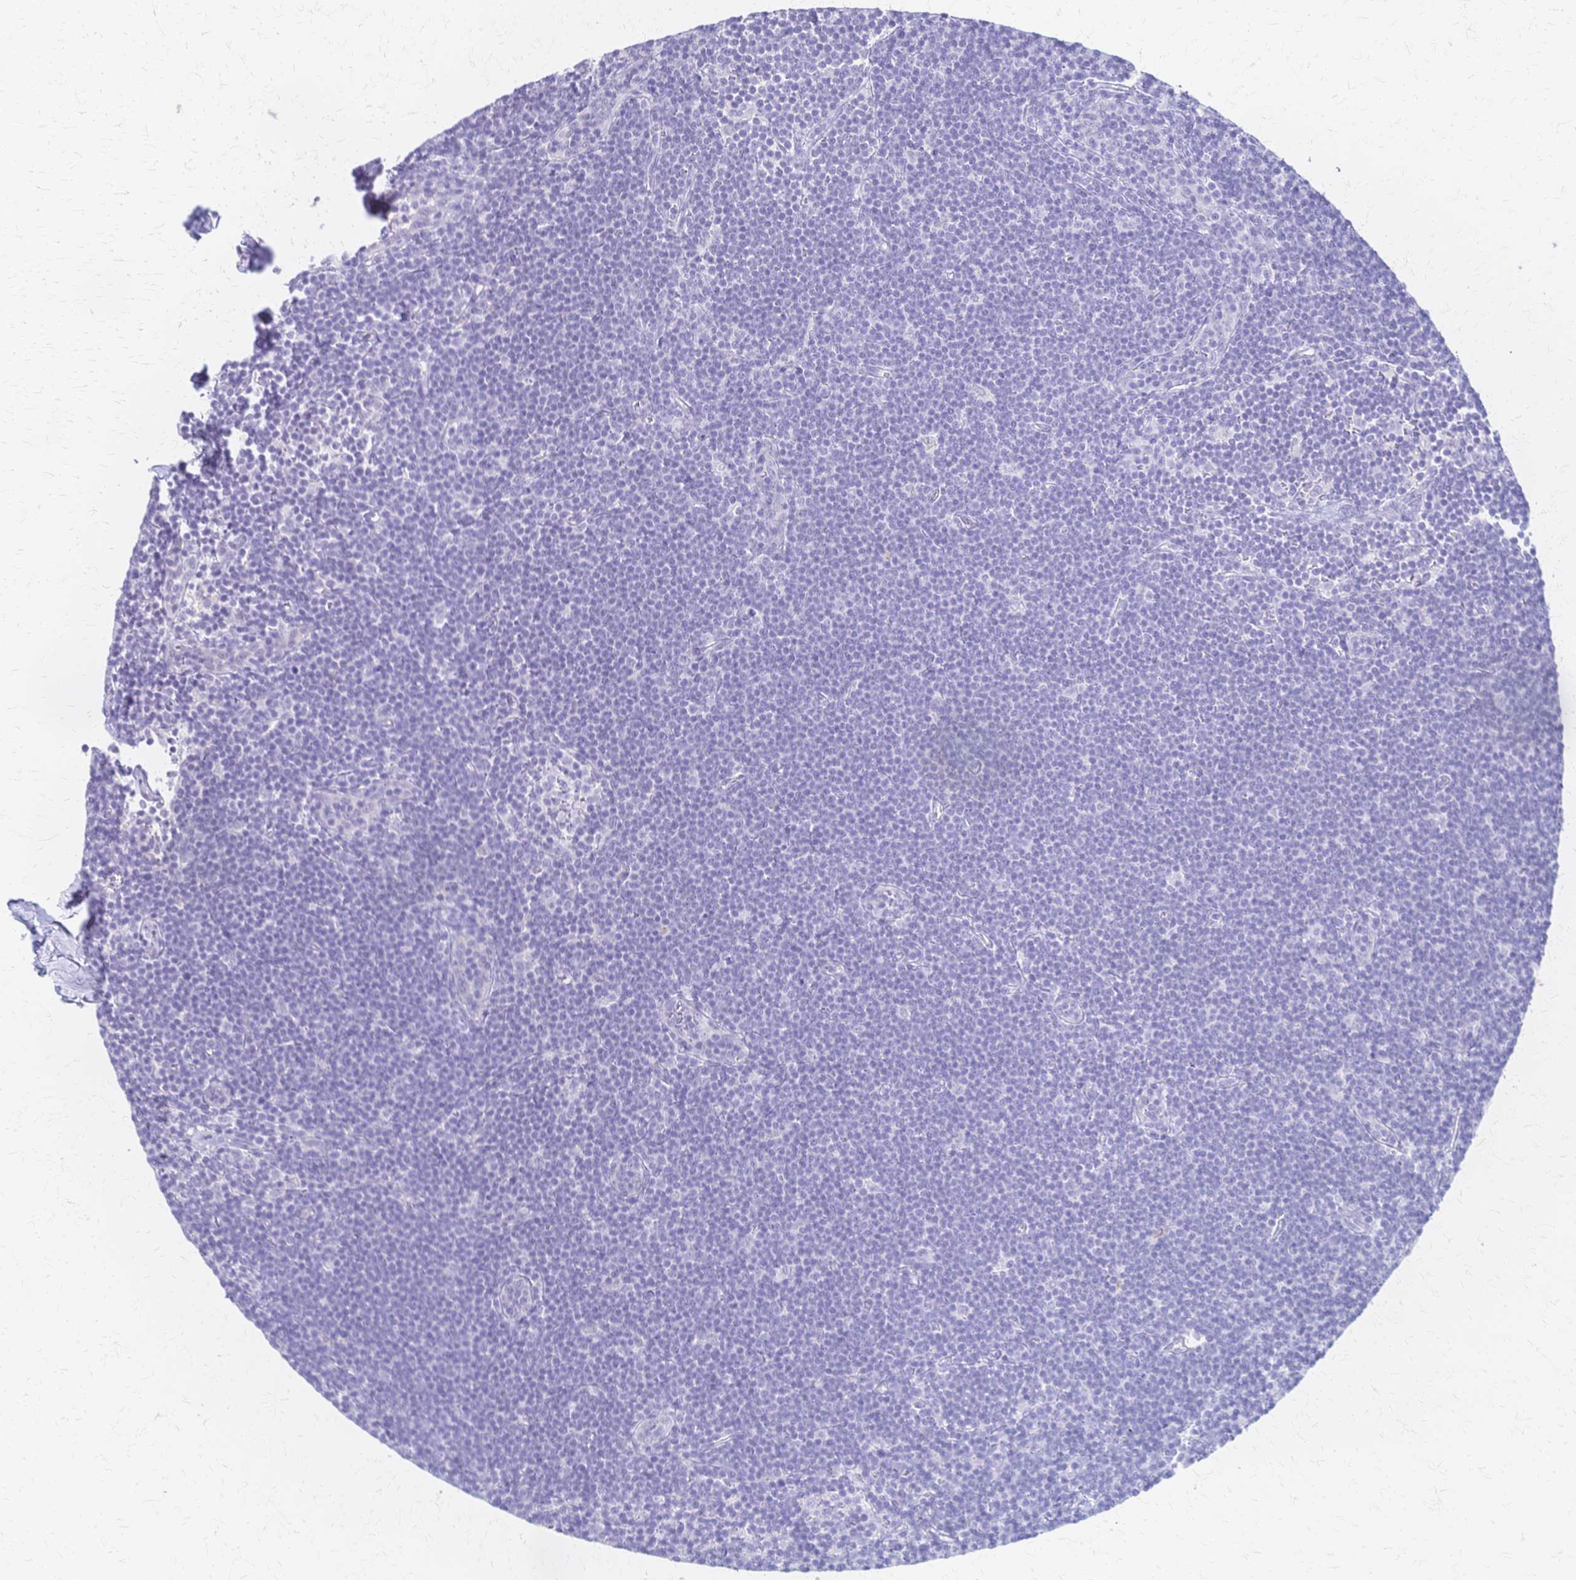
{"staining": {"intensity": "negative", "quantity": "none", "location": "none"}, "tissue": "lymphoma", "cell_type": "Tumor cells", "image_type": "cancer", "snomed": [{"axis": "morphology", "description": "Malignant lymphoma, non-Hodgkin's type, Low grade"}, {"axis": "topography", "description": "Lymph node"}], "caption": "This is an immunohistochemistry micrograph of lymphoma. There is no staining in tumor cells.", "gene": "CYB5A", "patient": {"sex": "female", "age": 73}}